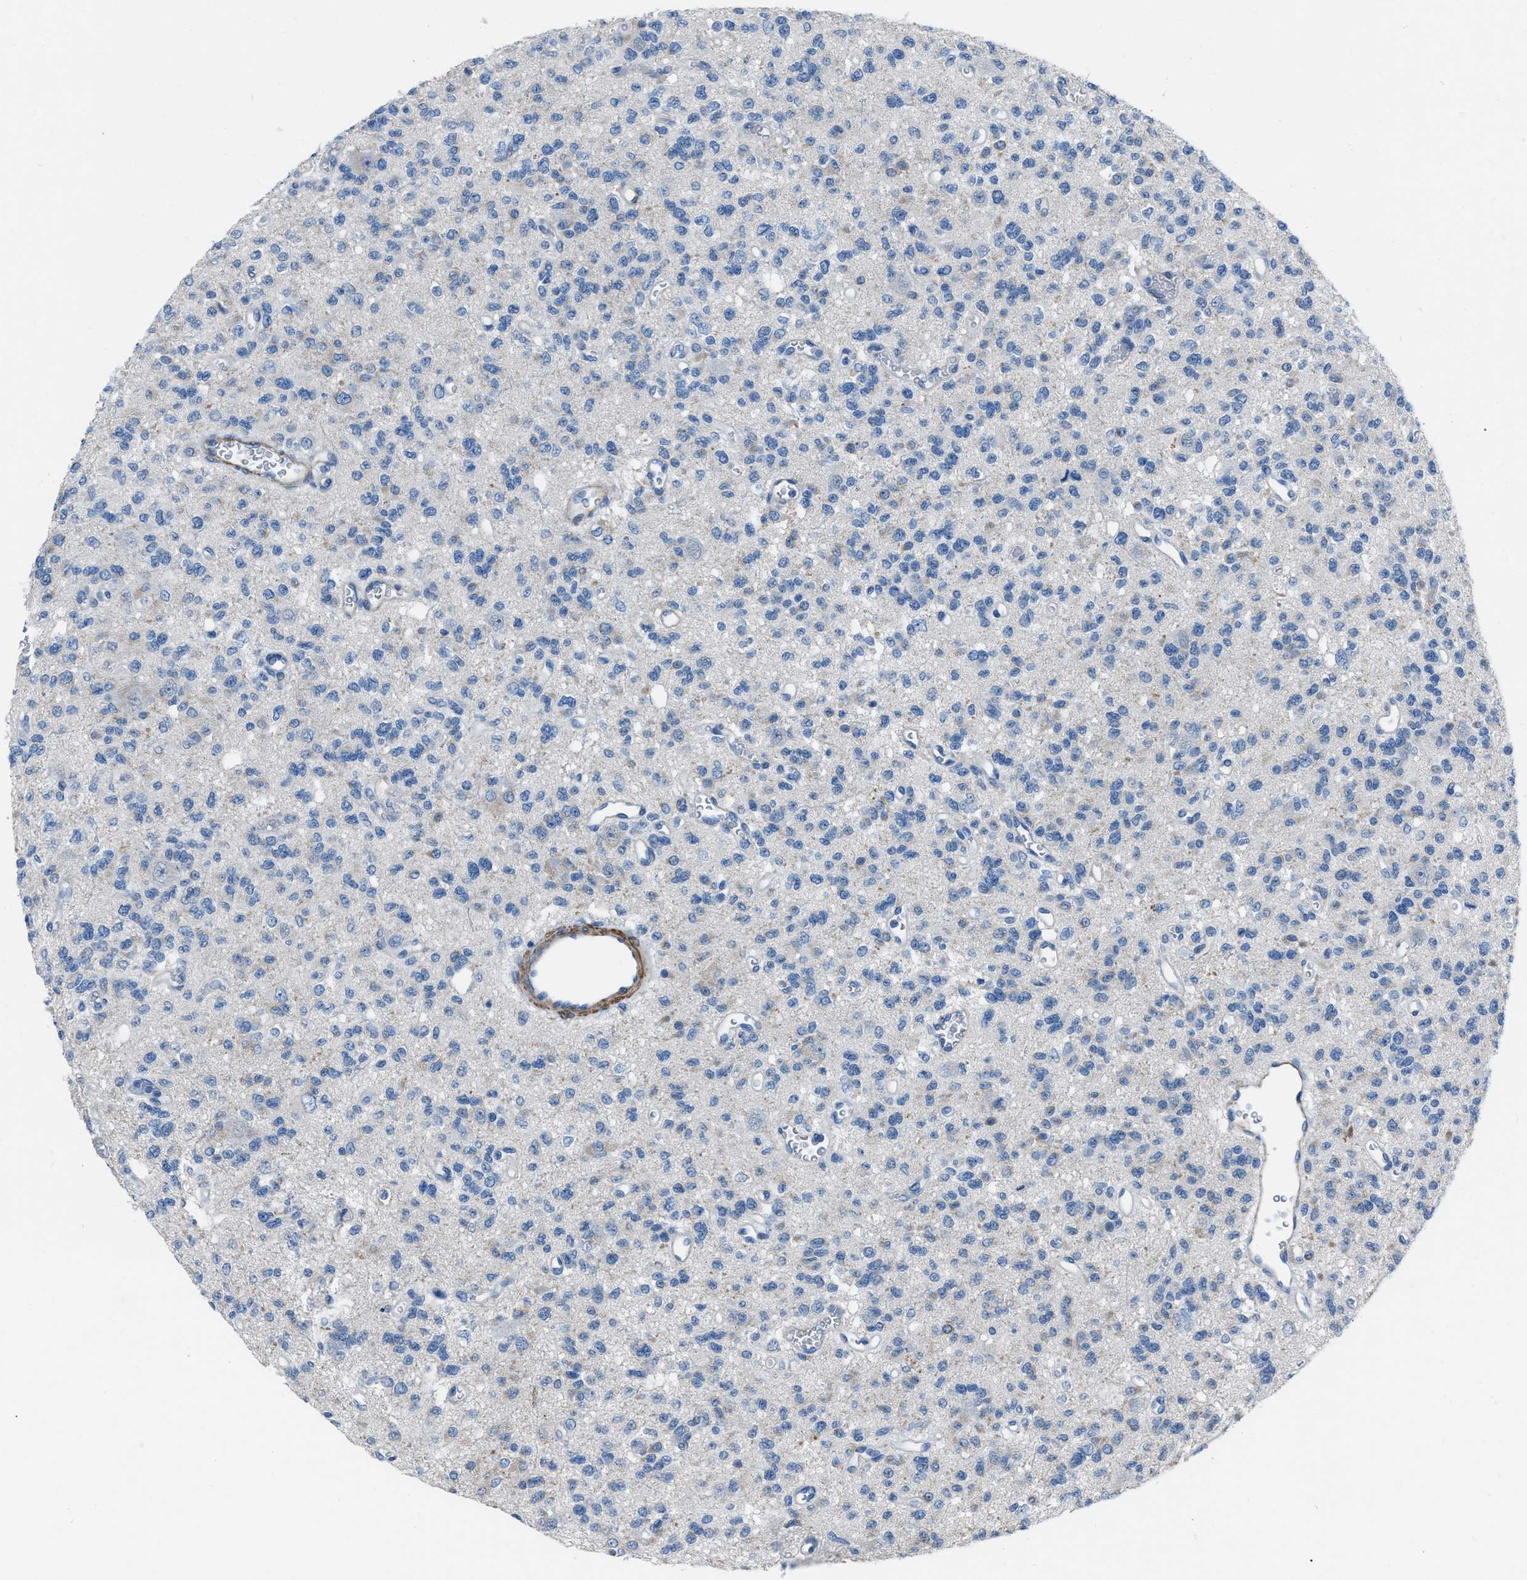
{"staining": {"intensity": "negative", "quantity": "none", "location": "none"}, "tissue": "glioma", "cell_type": "Tumor cells", "image_type": "cancer", "snomed": [{"axis": "morphology", "description": "Glioma, malignant, Low grade"}, {"axis": "topography", "description": "Brain"}], "caption": "Immunohistochemical staining of glioma shows no significant expression in tumor cells.", "gene": "SPATC1L", "patient": {"sex": "male", "age": 38}}